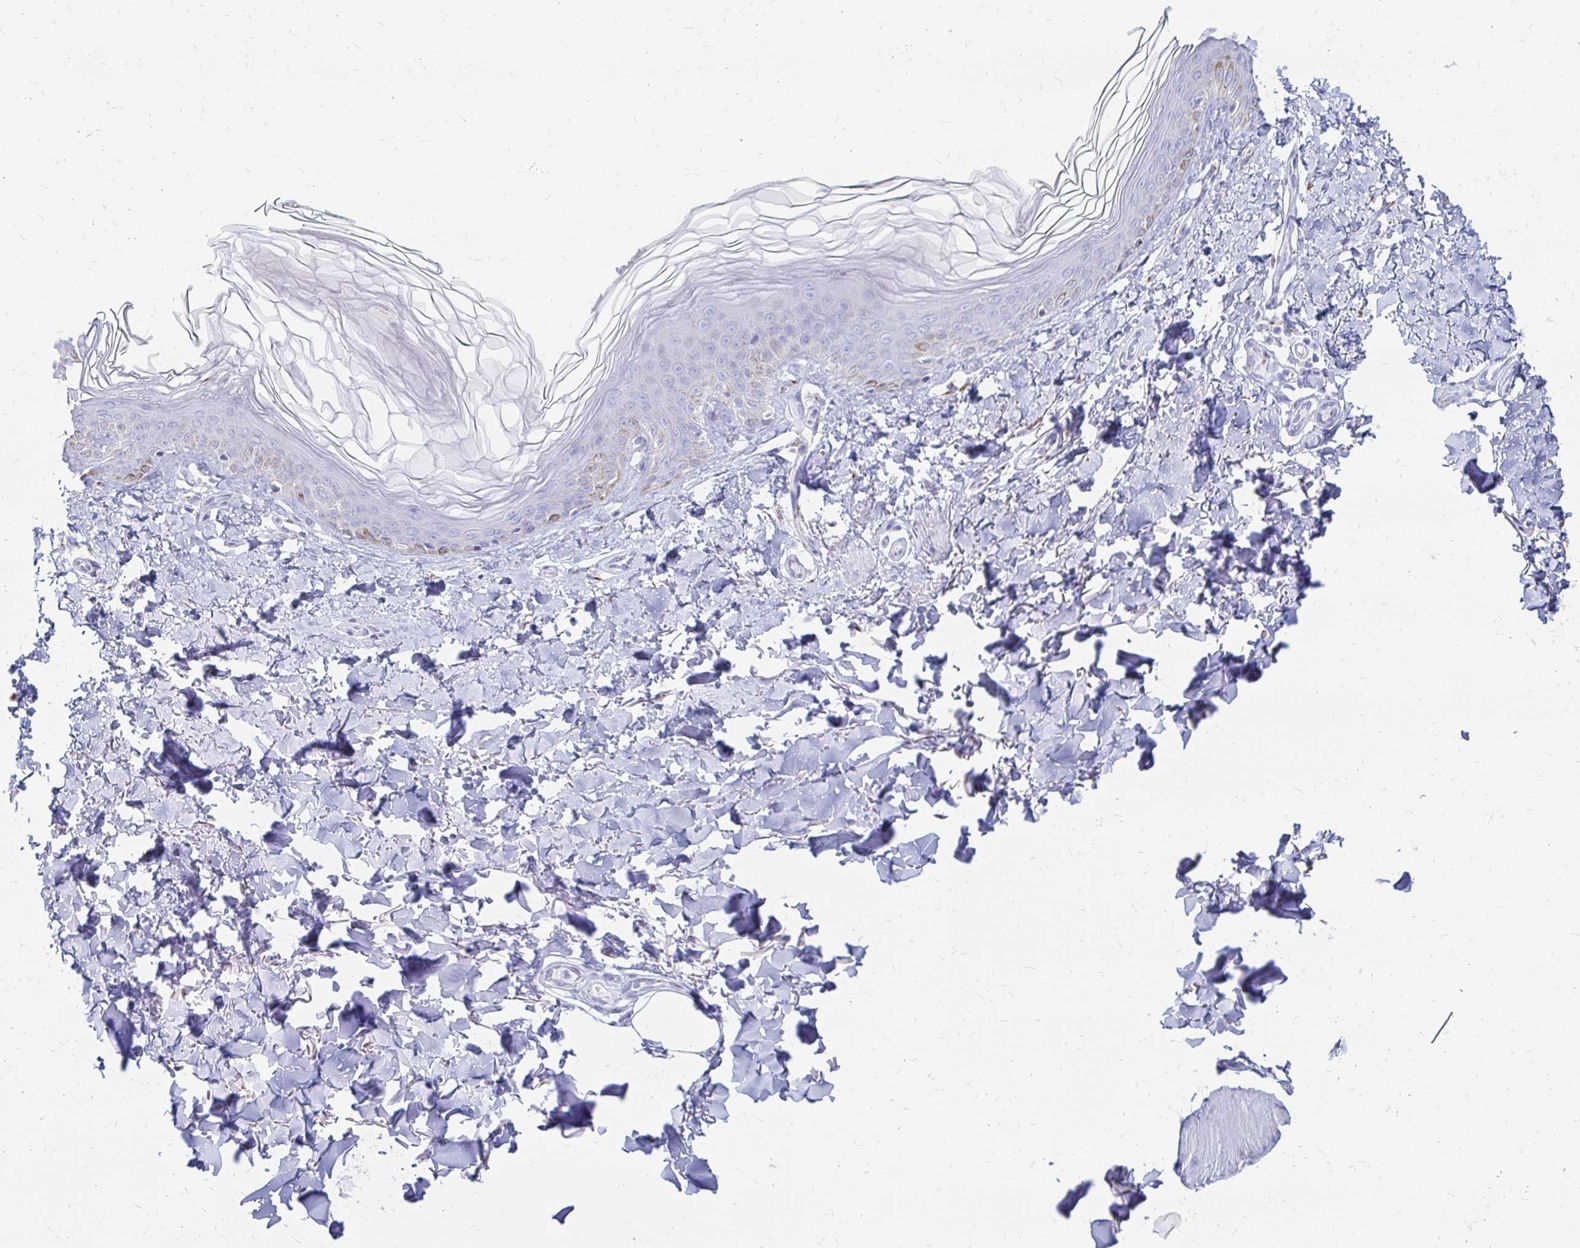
{"staining": {"intensity": "negative", "quantity": "none", "location": "none"}, "tissue": "skin", "cell_type": "Fibroblasts", "image_type": "normal", "snomed": [{"axis": "morphology", "description": "Normal tissue, NOS"}, {"axis": "topography", "description": "Skin"}, {"axis": "topography", "description": "Peripheral nerve tissue"}], "caption": "This histopathology image is of unremarkable skin stained with IHC to label a protein in brown with the nuclei are counter-stained blue. There is no expression in fibroblasts. (Brightfield microscopy of DAB (3,3'-diaminobenzidine) immunohistochemistry at high magnification).", "gene": "PAGE4", "patient": {"sex": "female", "age": 45}}